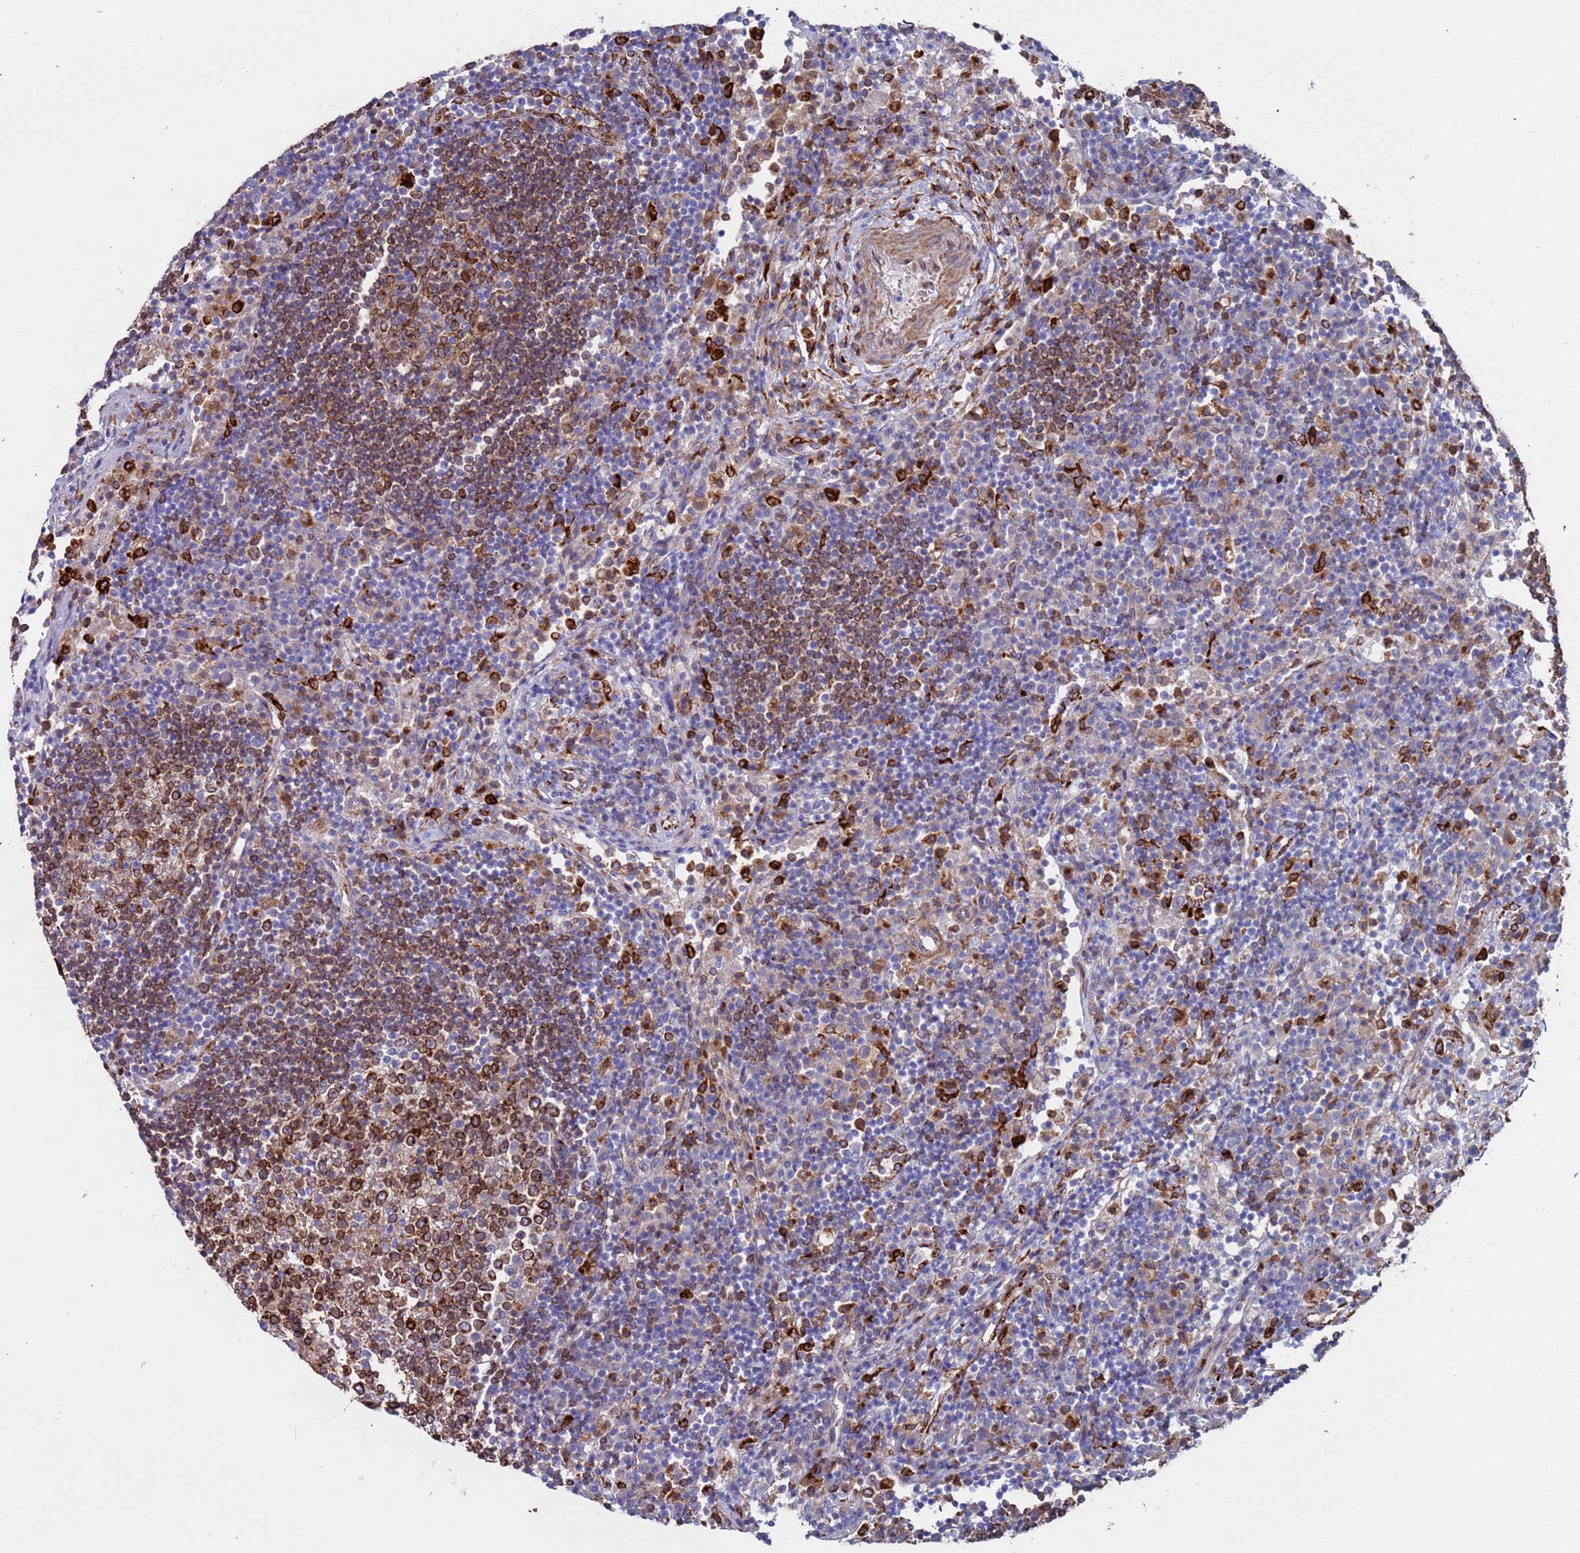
{"staining": {"intensity": "strong", "quantity": ">75%", "location": "cytoplasmic/membranous"}, "tissue": "lymph node", "cell_type": "Germinal center cells", "image_type": "normal", "snomed": [{"axis": "morphology", "description": "Normal tissue, NOS"}, {"axis": "topography", "description": "Lymph node"}], "caption": "The micrograph demonstrates staining of normal lymph node, revealing strong cytoplasmic/membranous protein staining (brown color) within germinal center cells.", "gene": "GREB1L", "patient": {"sex": "female", "age": 53}}